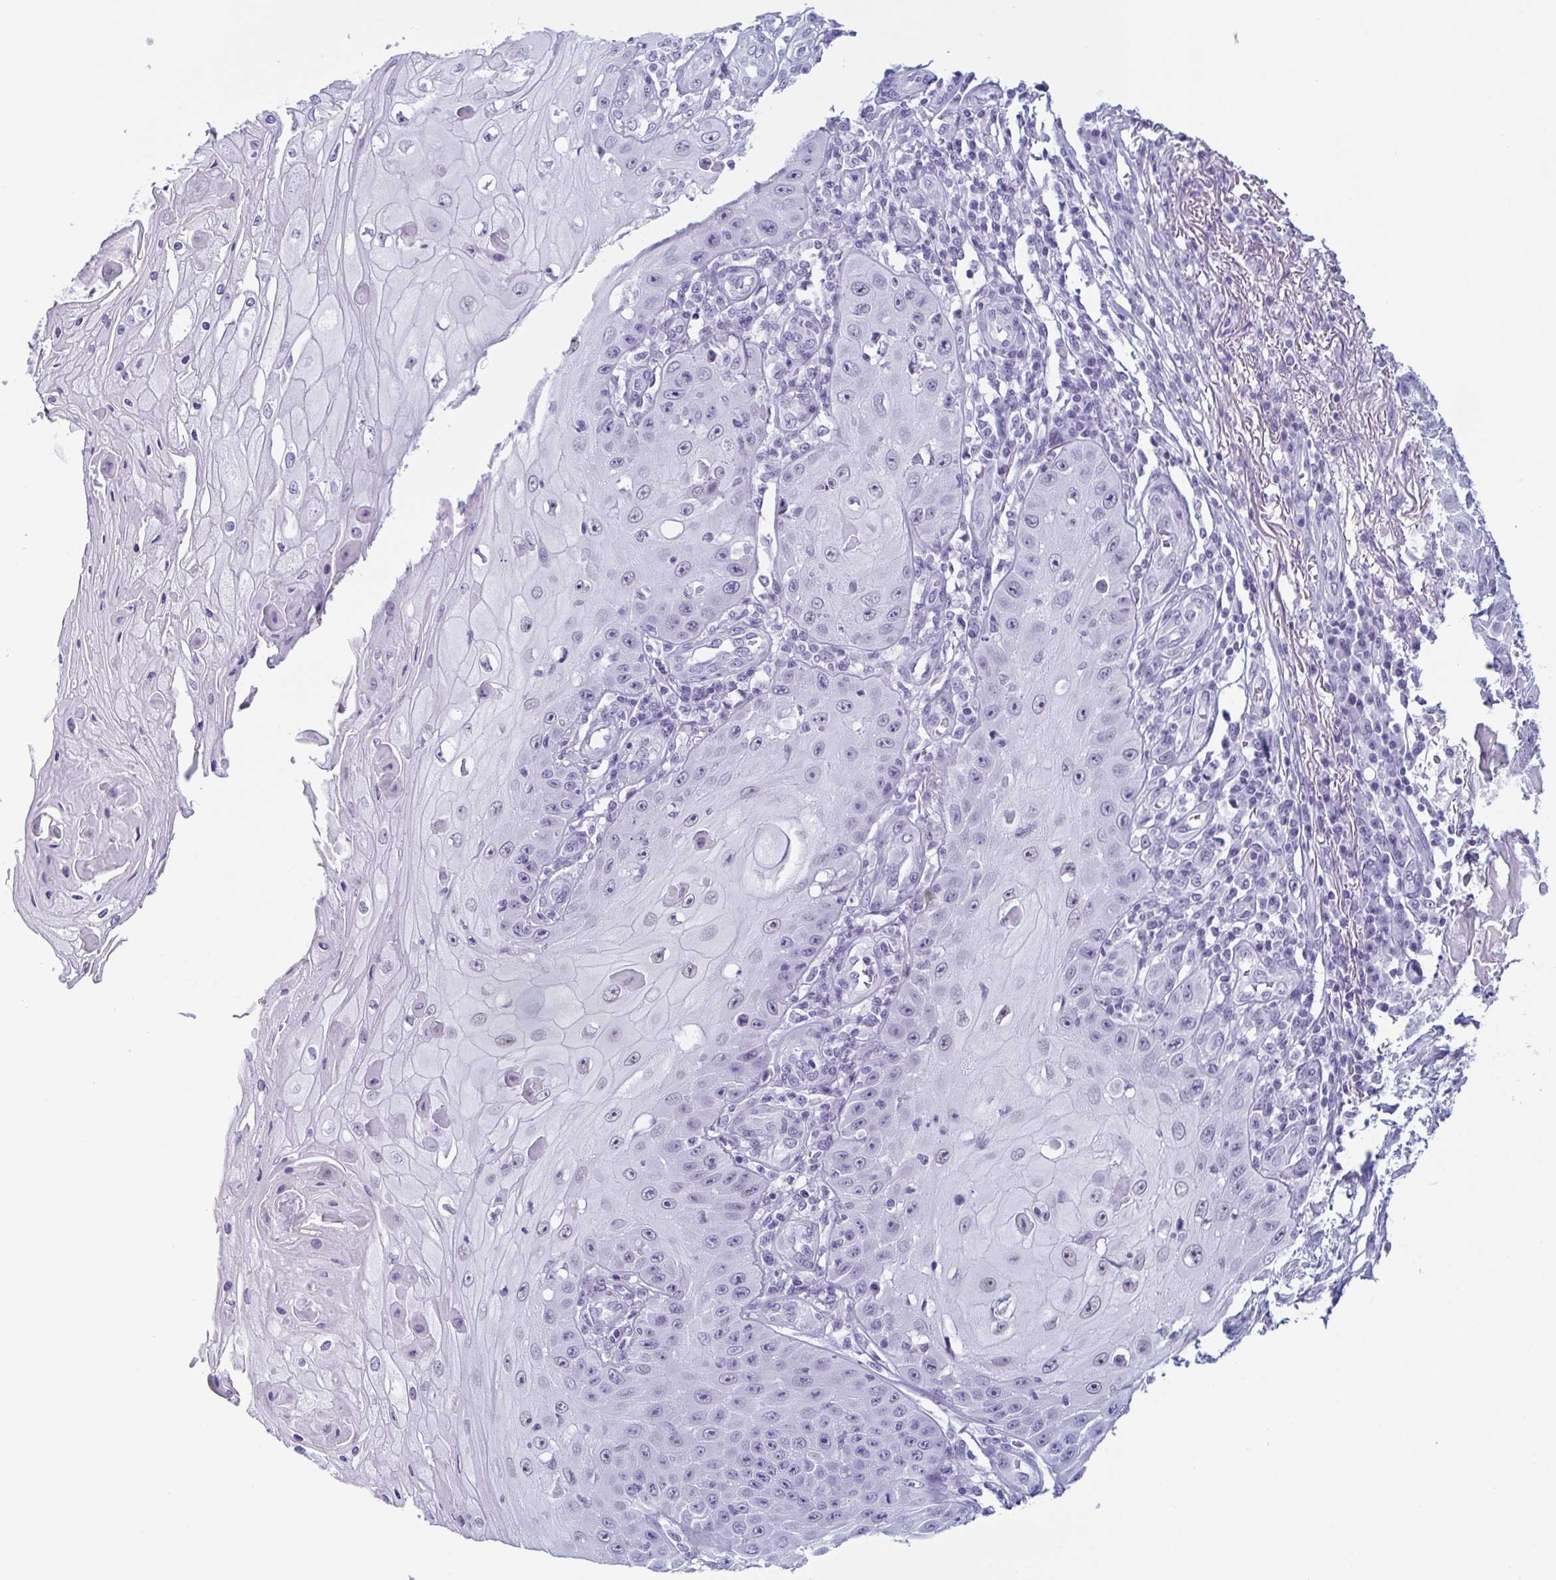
{"staining": {"intensity": "negative", "quantity": "none", "location": "none"}, "tissue": "skin cancer", "cell_type": "Tumor cells", "image_type": "cancer", "snomed": [{"axis": "morphology", "description": "Squamous cell carcinoma, NOS"}, {"axis": "topography", "description": "Skin"}], "caption": "IHC micrograph of human squamous cell carcinoma (skin) stained for a protein (brown), which exhibits no staining in tumor cells. (DAB (3,3'-diaminobenzidine) IHC with hematoxylin counter stain).", "gene": "RBM7", "patient": {"sex": "male", "age": 70}}